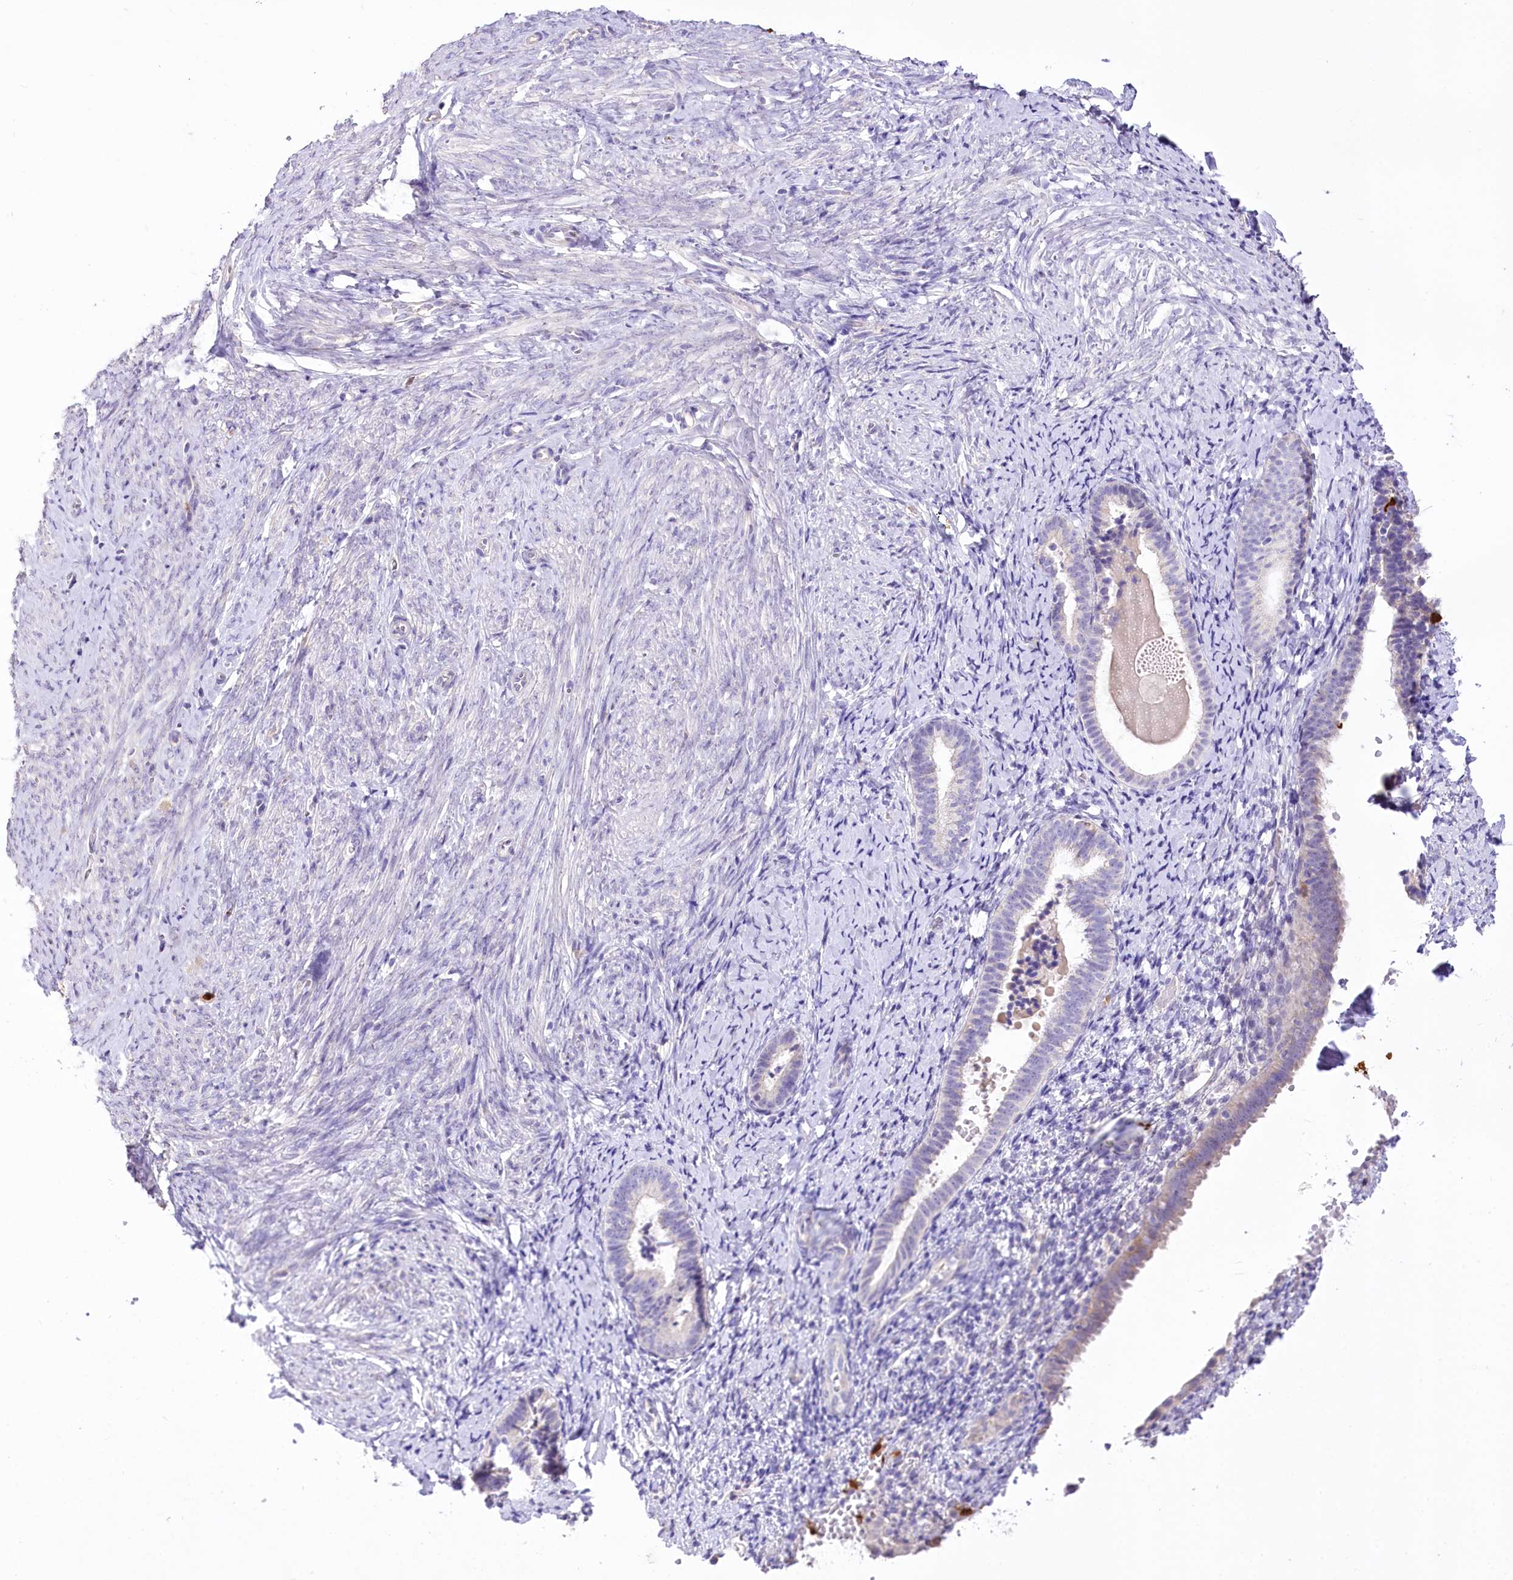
{"staining": {"intensity": "negative", "quantity": "none", "location": "none"}, "tissue": "endometrium", "cell_type": "Cells in endometrial stroma", "image_type": "normal", "snomed": [{"axis": "morphology", "description": "Normal tissue, NOS"}, {"axis": "topography", "description": "Endometrium"}], "caption": "Immunohistochemistry of unremarkable human endometrium shows no expression in cells in endometrial stroma. (Brightfield microscopy of DAB IHC at high magnification).", "gene": "DPYD", "patient": {"sex": "female", "age": 72}}